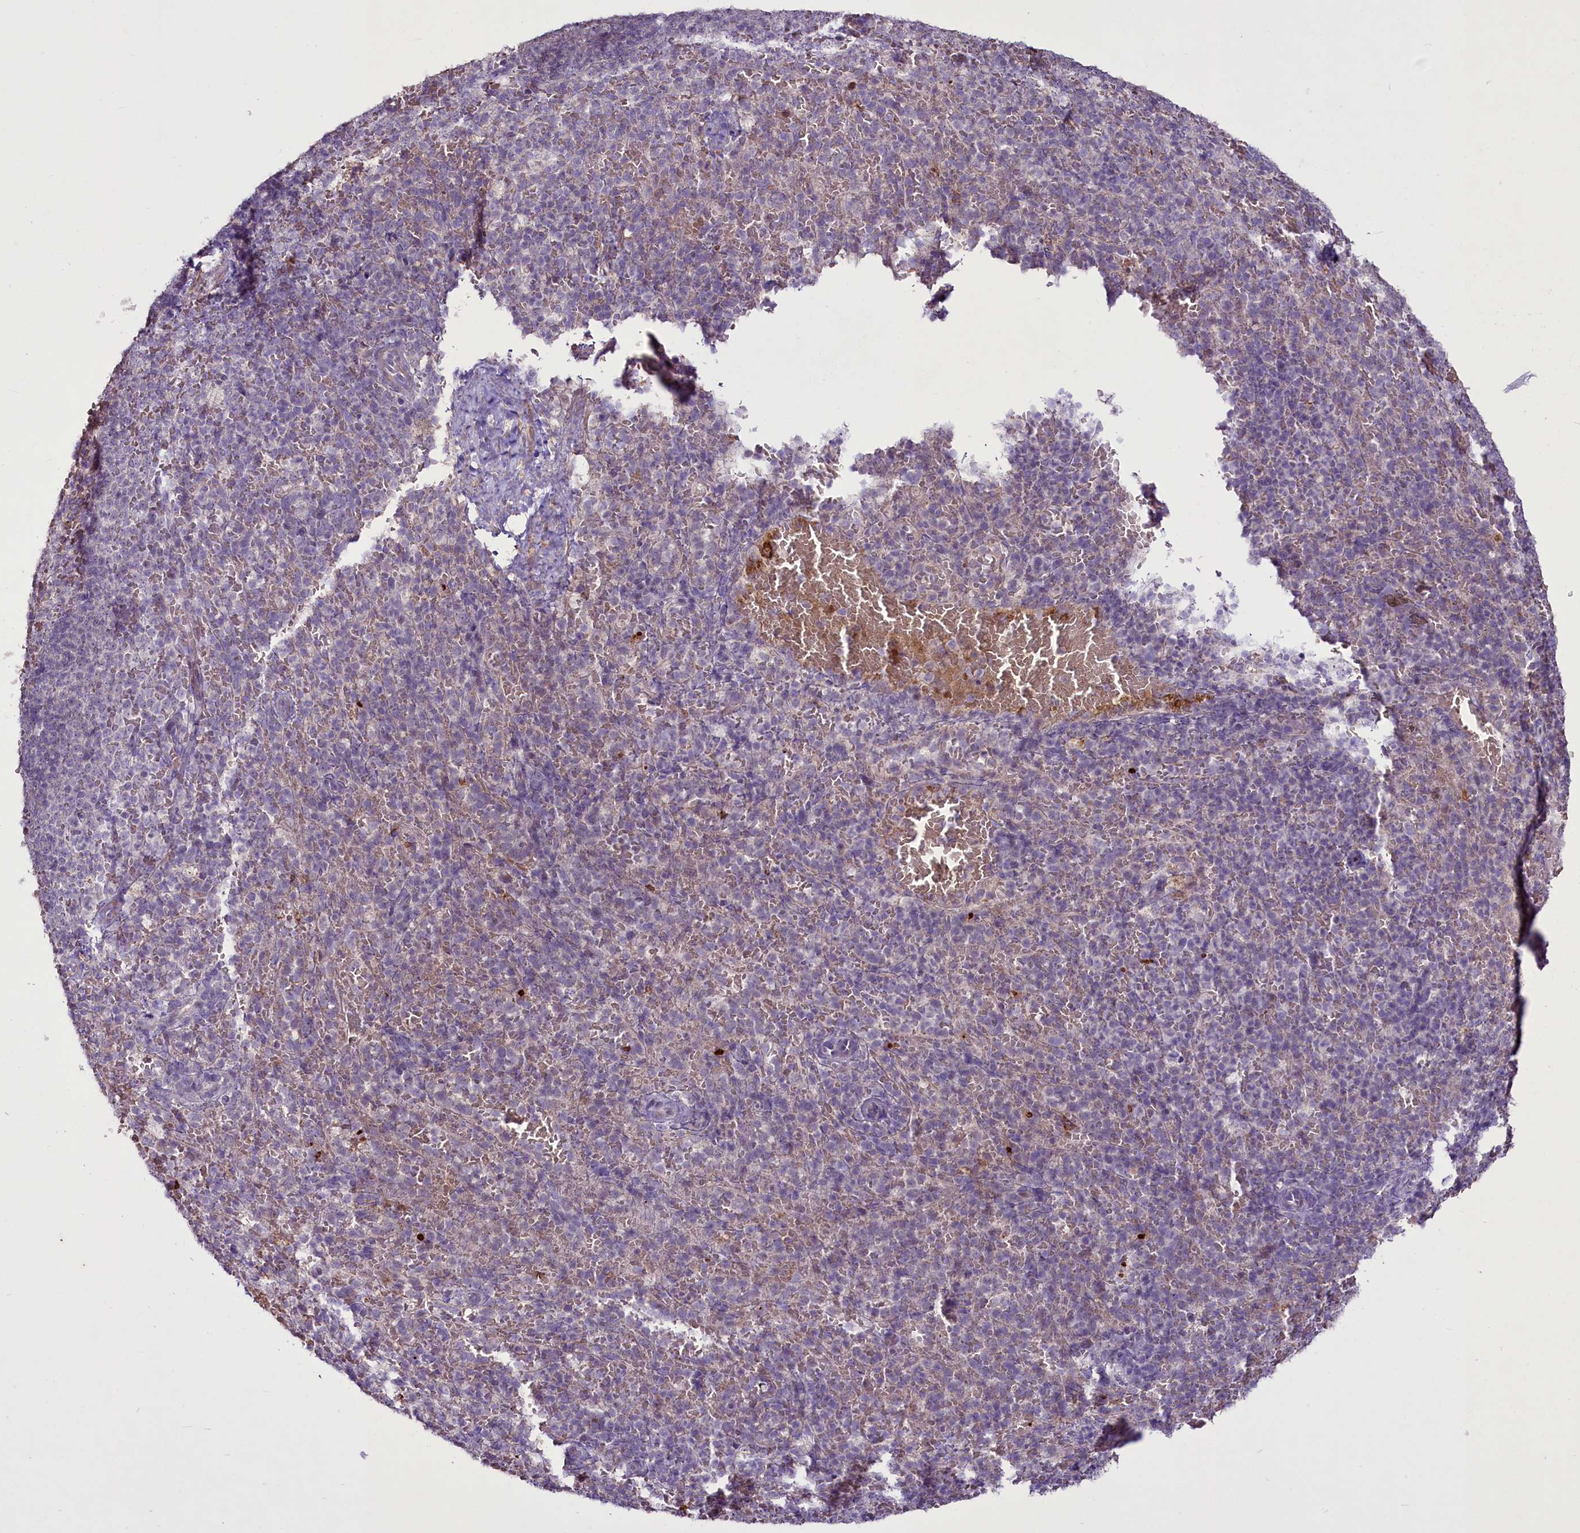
{"staining": {"intensity": "strong", "quantity": "<25%", "location": "cytoplasmic/membranous"}, "tissue": "spleen", "cell_type": "Cells in red pulp", "image_type": "normal", "snomed": [{"axis": "morphology", "description": "Normal tissue, NOS"}, {"axis": "topography", "description": "Spleen"}], "caption": "Immunohistochemistry (IHC) of benign spleen demonstrates medium levels of strong cytoplasmic/membranous staining in about <25% of cells in red pulp.", "gene": "SUSD3", "patient": {"sex": "female", "age": 21}}